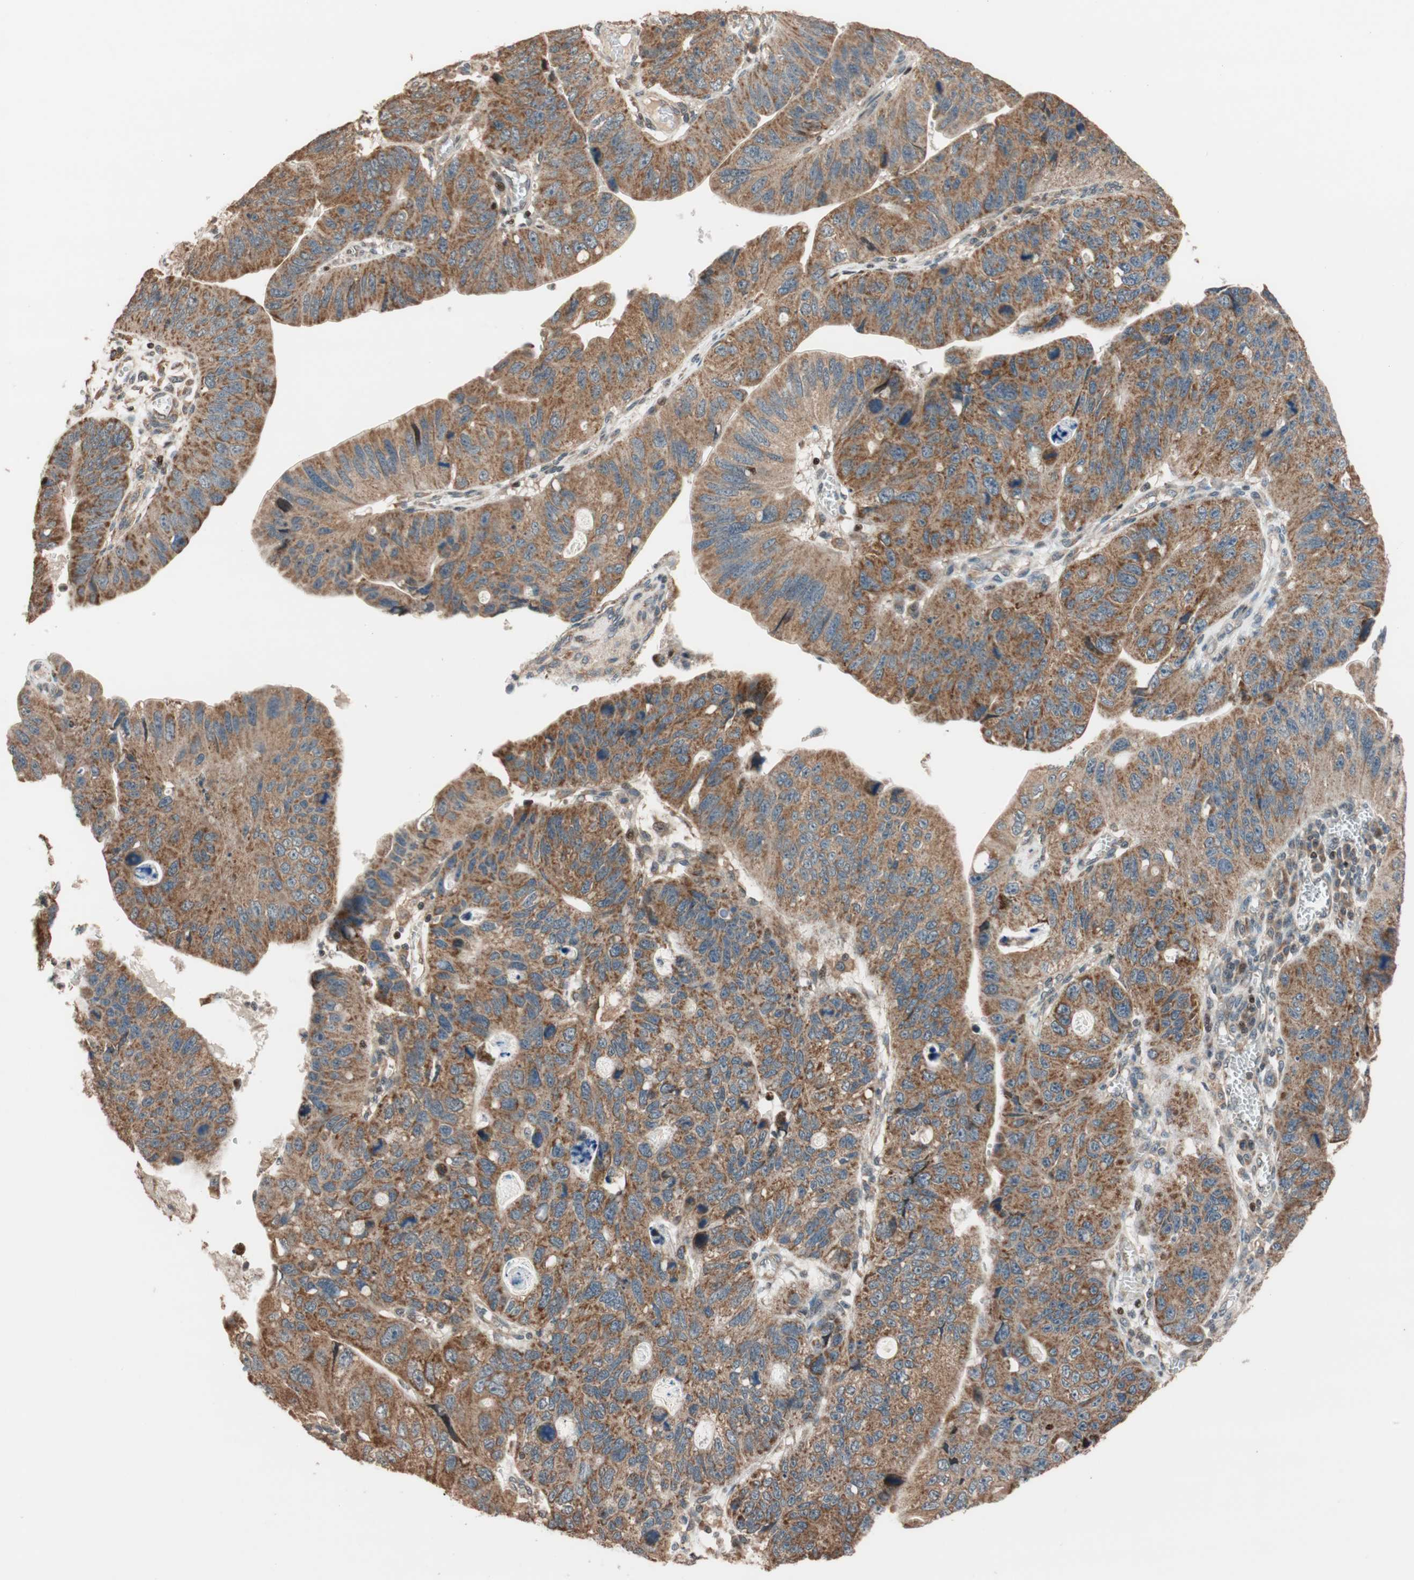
{"staining": {"intensity": "moderate", "quantity": ">75%", "location": "cytoplasmic/membranous"}, "tissue": "stomach cancer", "cell_type": "Tumor cells", "image_type": "cancer", "snomed": [{"axis": "morphology", "description": "Adenocarcinoma, NOS"}, {"axis": "topography", "description": "Stomach"}], "caption": "Tumor cells display medium levels of moderate cytoplasmic/membranous expression in about >75% of cells in adenocarcinoma (stomach).", "gene": "HECW1", "patient": {"sex": "male", "age": 59}}